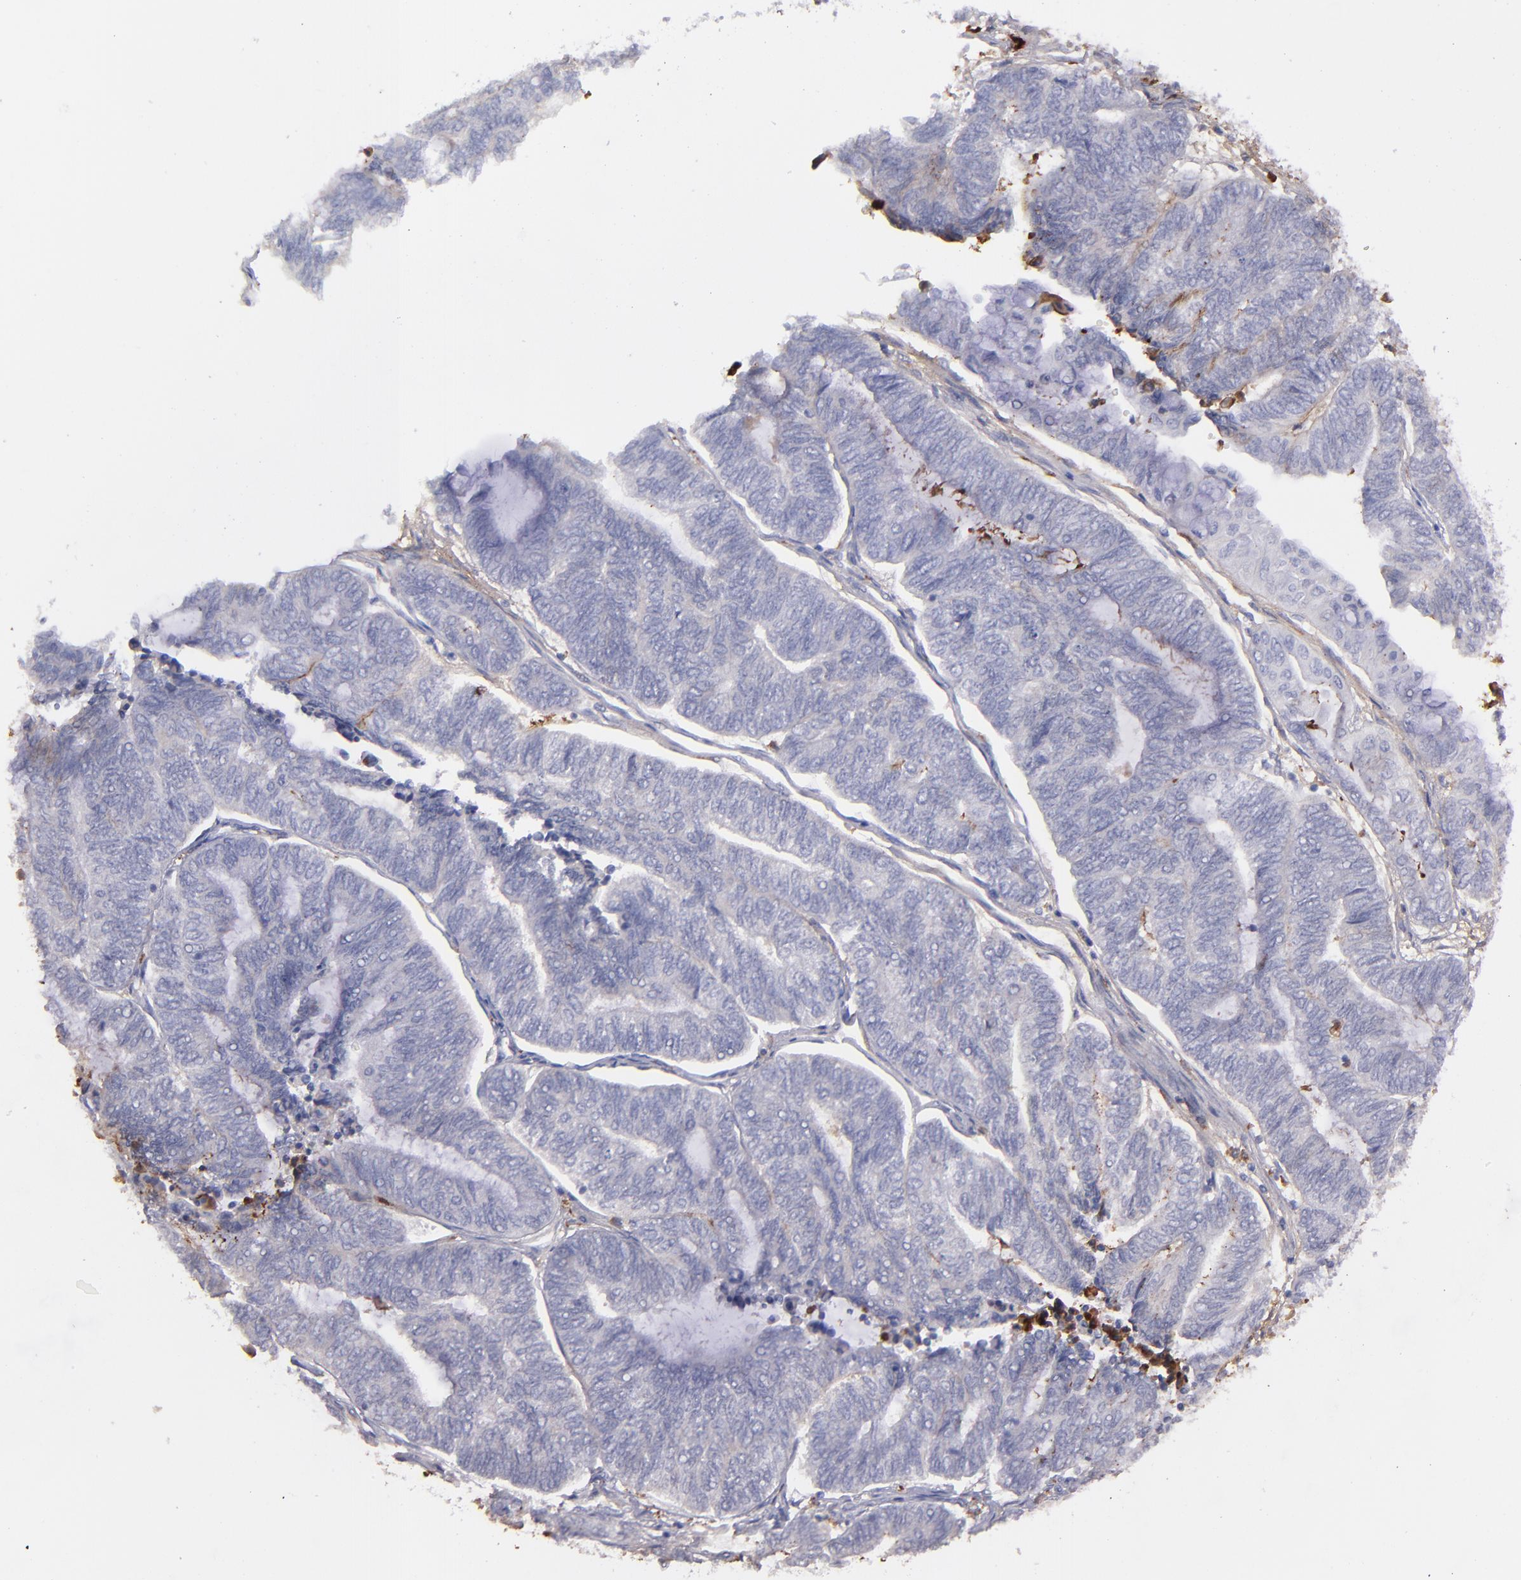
{"staining": {"intensity": "weak", "quantity": "<25%", "location": "cytoplasmic/membranous"}, "tissue": "endometrial cancer", "cell_type": "Tumor cells", "image_type": "cancer", "snomed": [{"axis": "morphology", "description": "Adenocarcinoma, NOS"}, {"axis": "topography", "description": "Uterus"}, {"axis": "topography", "description": "Endometrium"}], "caption": "Immunohistochemistry (IHC) histopathology image of human endometrial cancer (adenocarcinoma) stained for a protein (brown), which shows no expression in tumor cells.", "gene": "C1QA", "patient": {"sex": "female", "age": 70}}